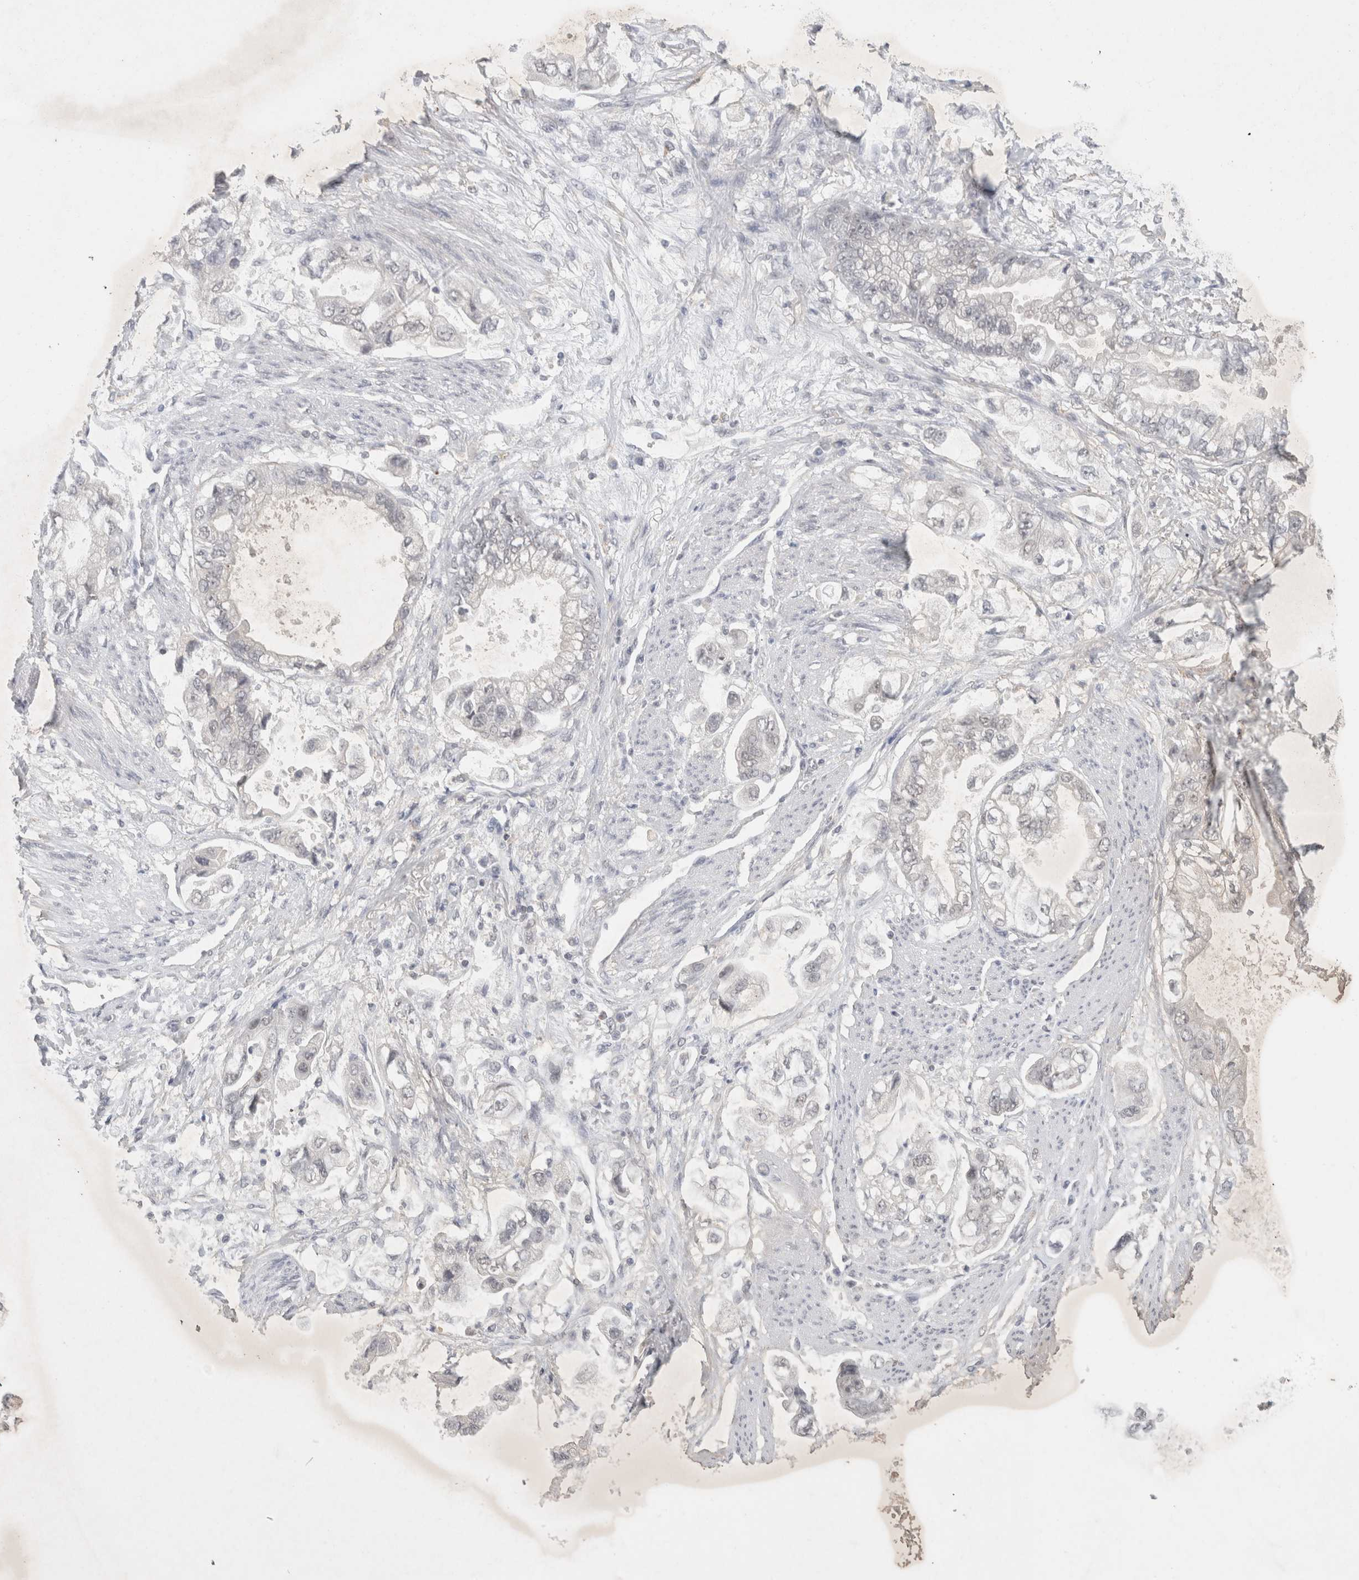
{"staining": {"intensity": "negative", "quantity": "none", "location": "none"}, "tissue": "stomach cancer", "cell_type": "Tumor cells", "image_type": "cancer", "snomed": [{"axis": "morphology", "description": "Adenocarcinoma, NOS"}, {"axis": "topography", "description": "Stomach"}], "caption": "DAB (3,3'-diaminobenzidine) immunohistochemical staining of human adenocarcinoma (stomach) shows no significant expression in tumor cells.", "gene": "FBXO42", "patient": {"sex": "male", "age": 62}}